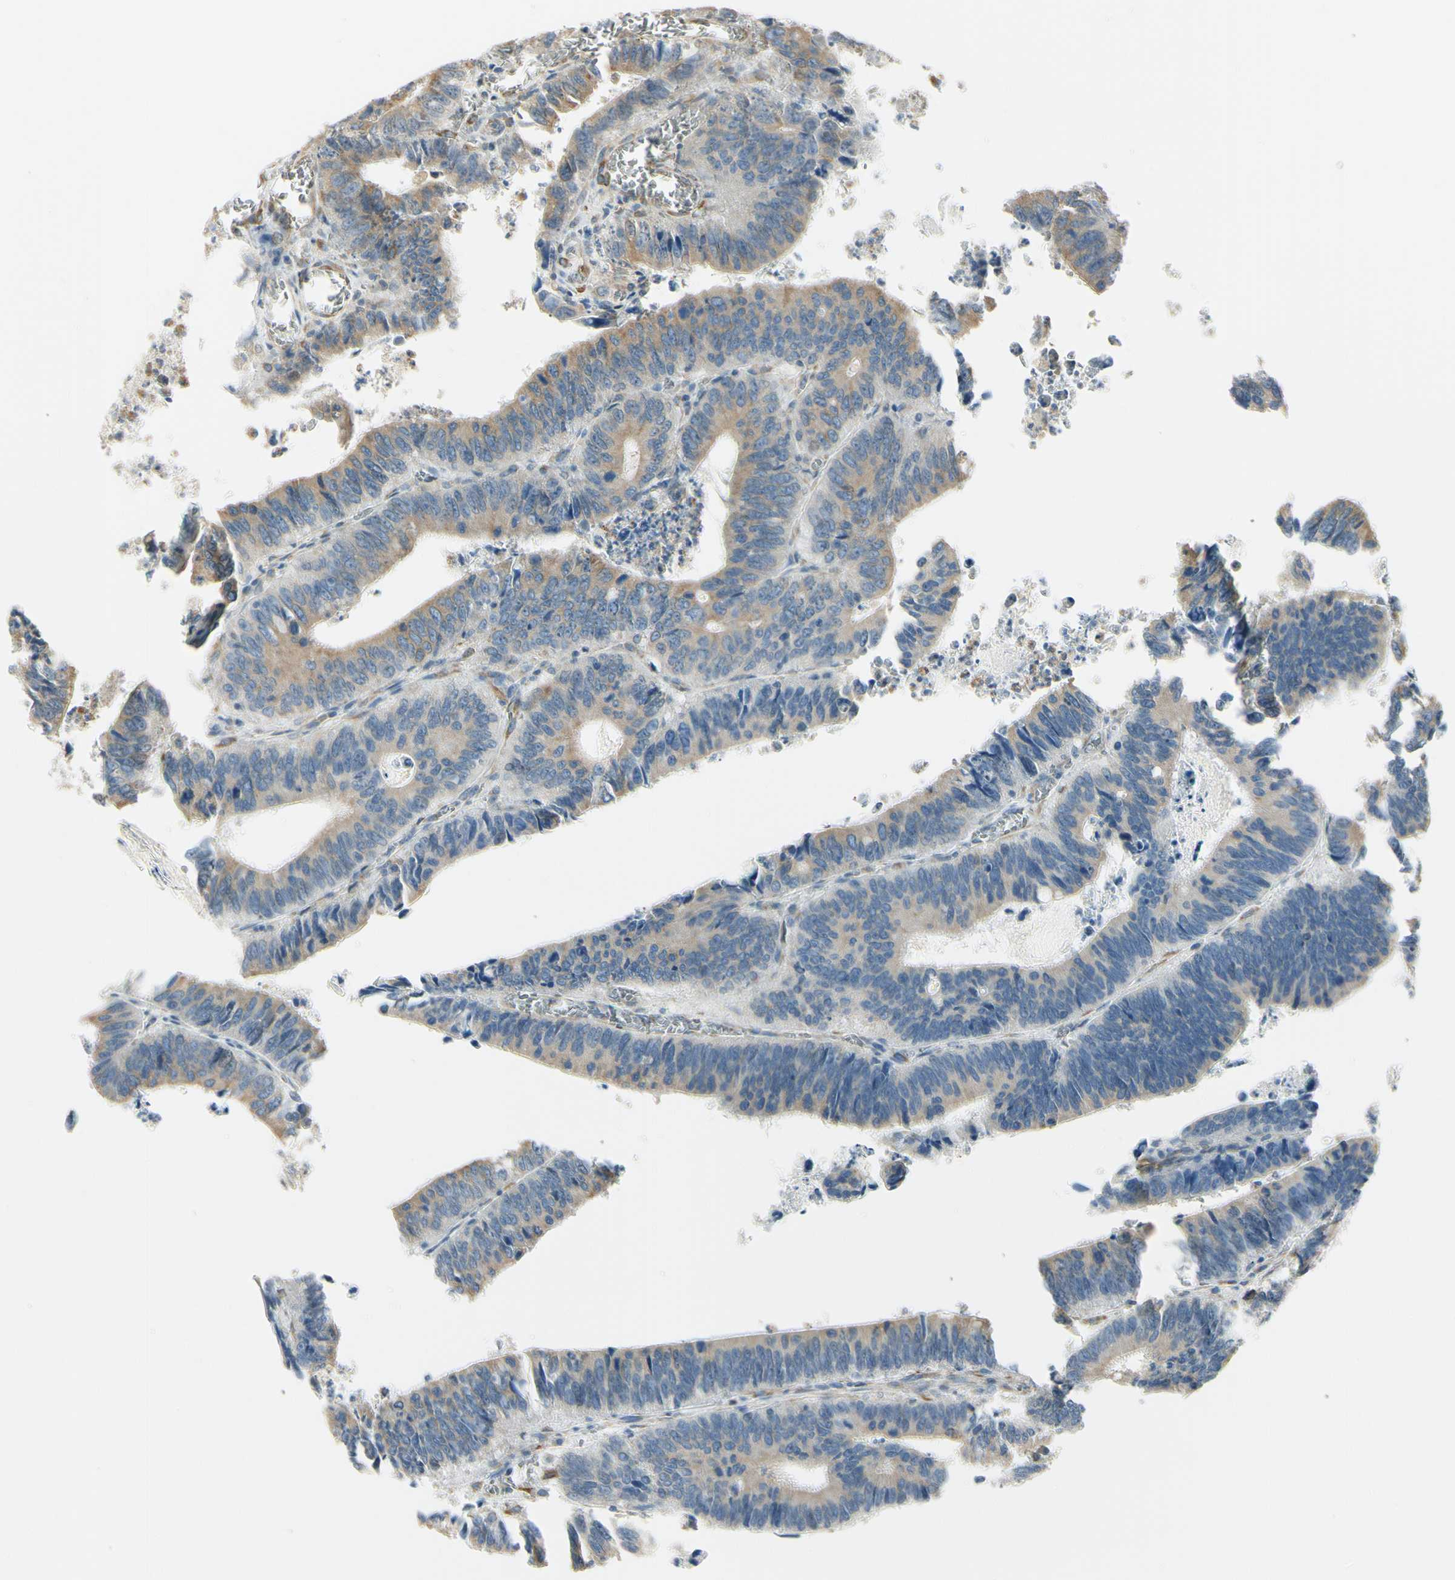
{"staining": {"intensity": "weak", "quantity": "25%-75%", "location": "cytoplasmic/membranous"}, "tissue": "colorectal cancer", "cell_type": "Tumor cells", "image_type": "cancer", "snomed": [{"axis": "morphology", "description": "Adenocarcinoma, NOS"}, {"axis": "topography", "description": "Colon"}], "caption": "There is low levels of weak cytoplasmic/membranous staining in tumor cells of colorectal cancer, as demonstrated by immunohistochemical staining (brown color).", "gene": "IGDCC4", "patient": {"sex": "male", "age": 72}}